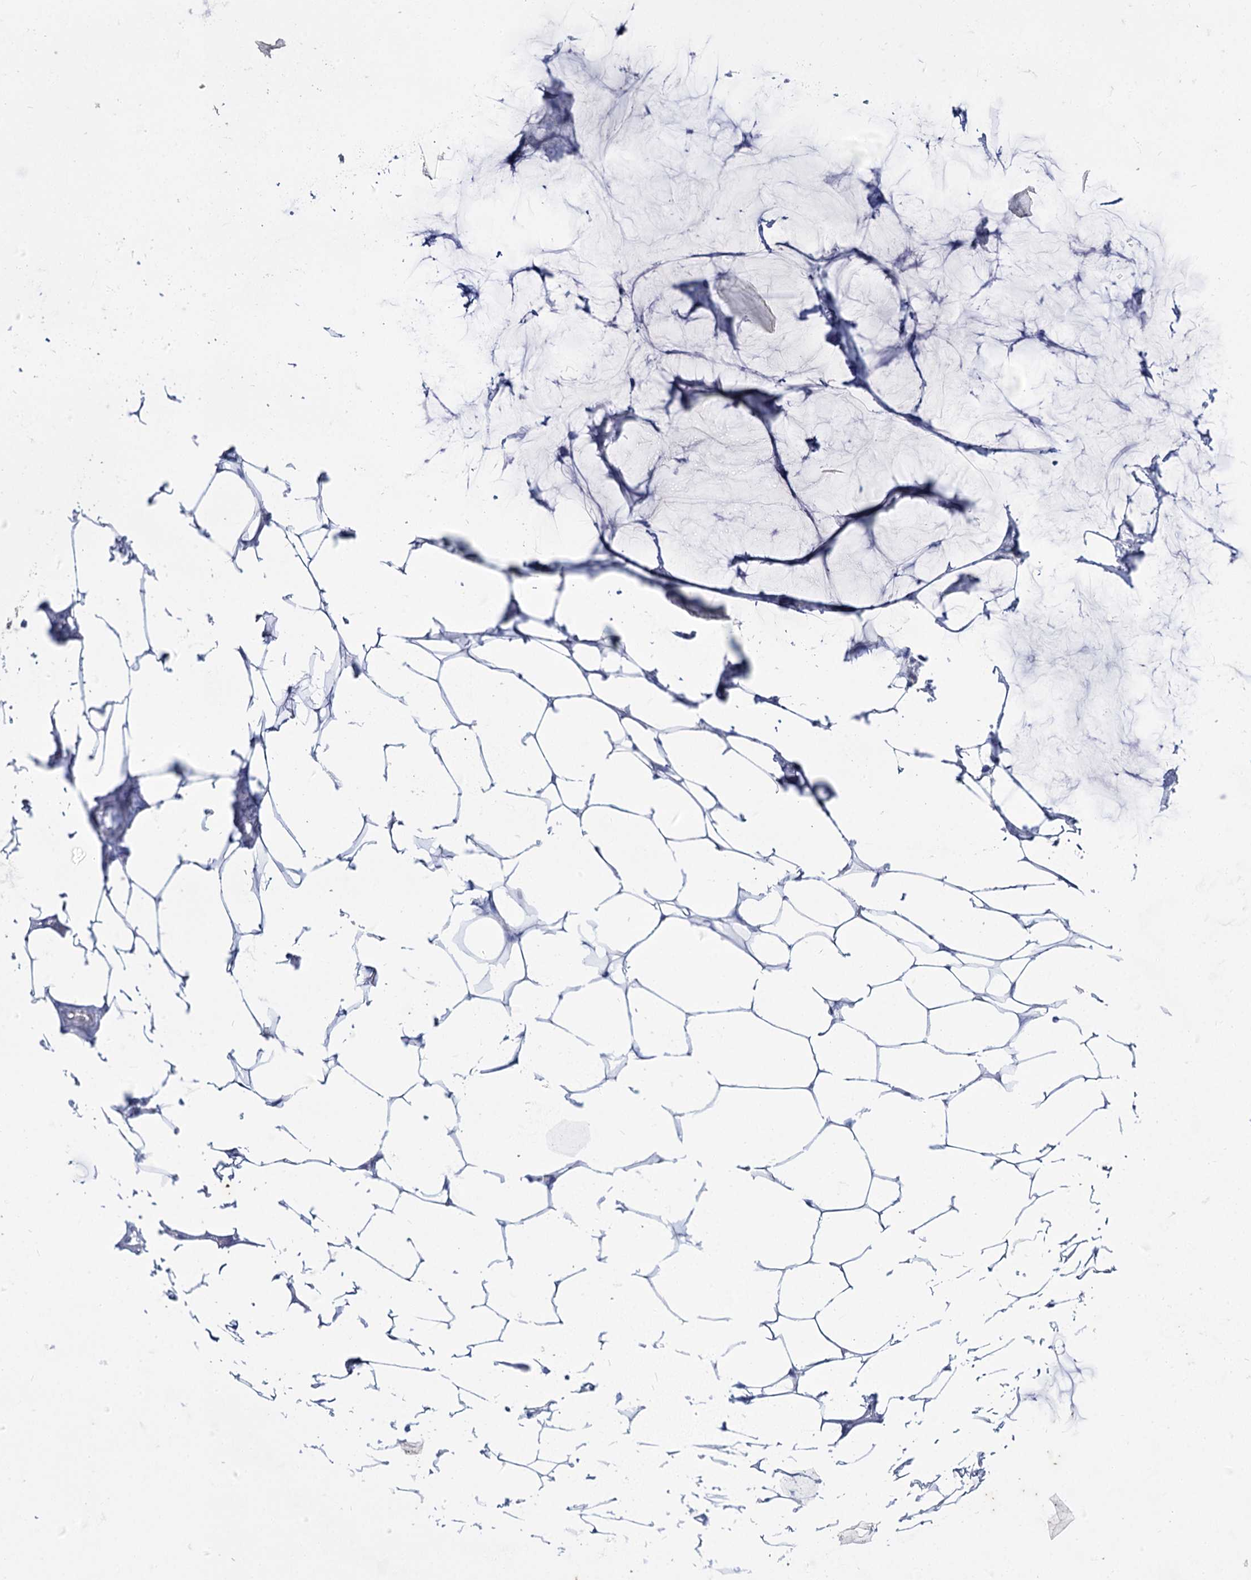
{"staining": {"intensity": "negative", "quantity": "none", "location": "none"}, "tissue": "breast cancer", "cell_type": "Tumor cells", "image_type": "cancer", "snomed": [{"axis": "morphology", "description": "Duct carcinoma"}, {"axis": "topography", "description": "Breast"}], "caption": "IHC of breast cancer displays no expression in tumor cells.", "gene": "ACRV1", "patient": {"sex": "female", "age": 93}}